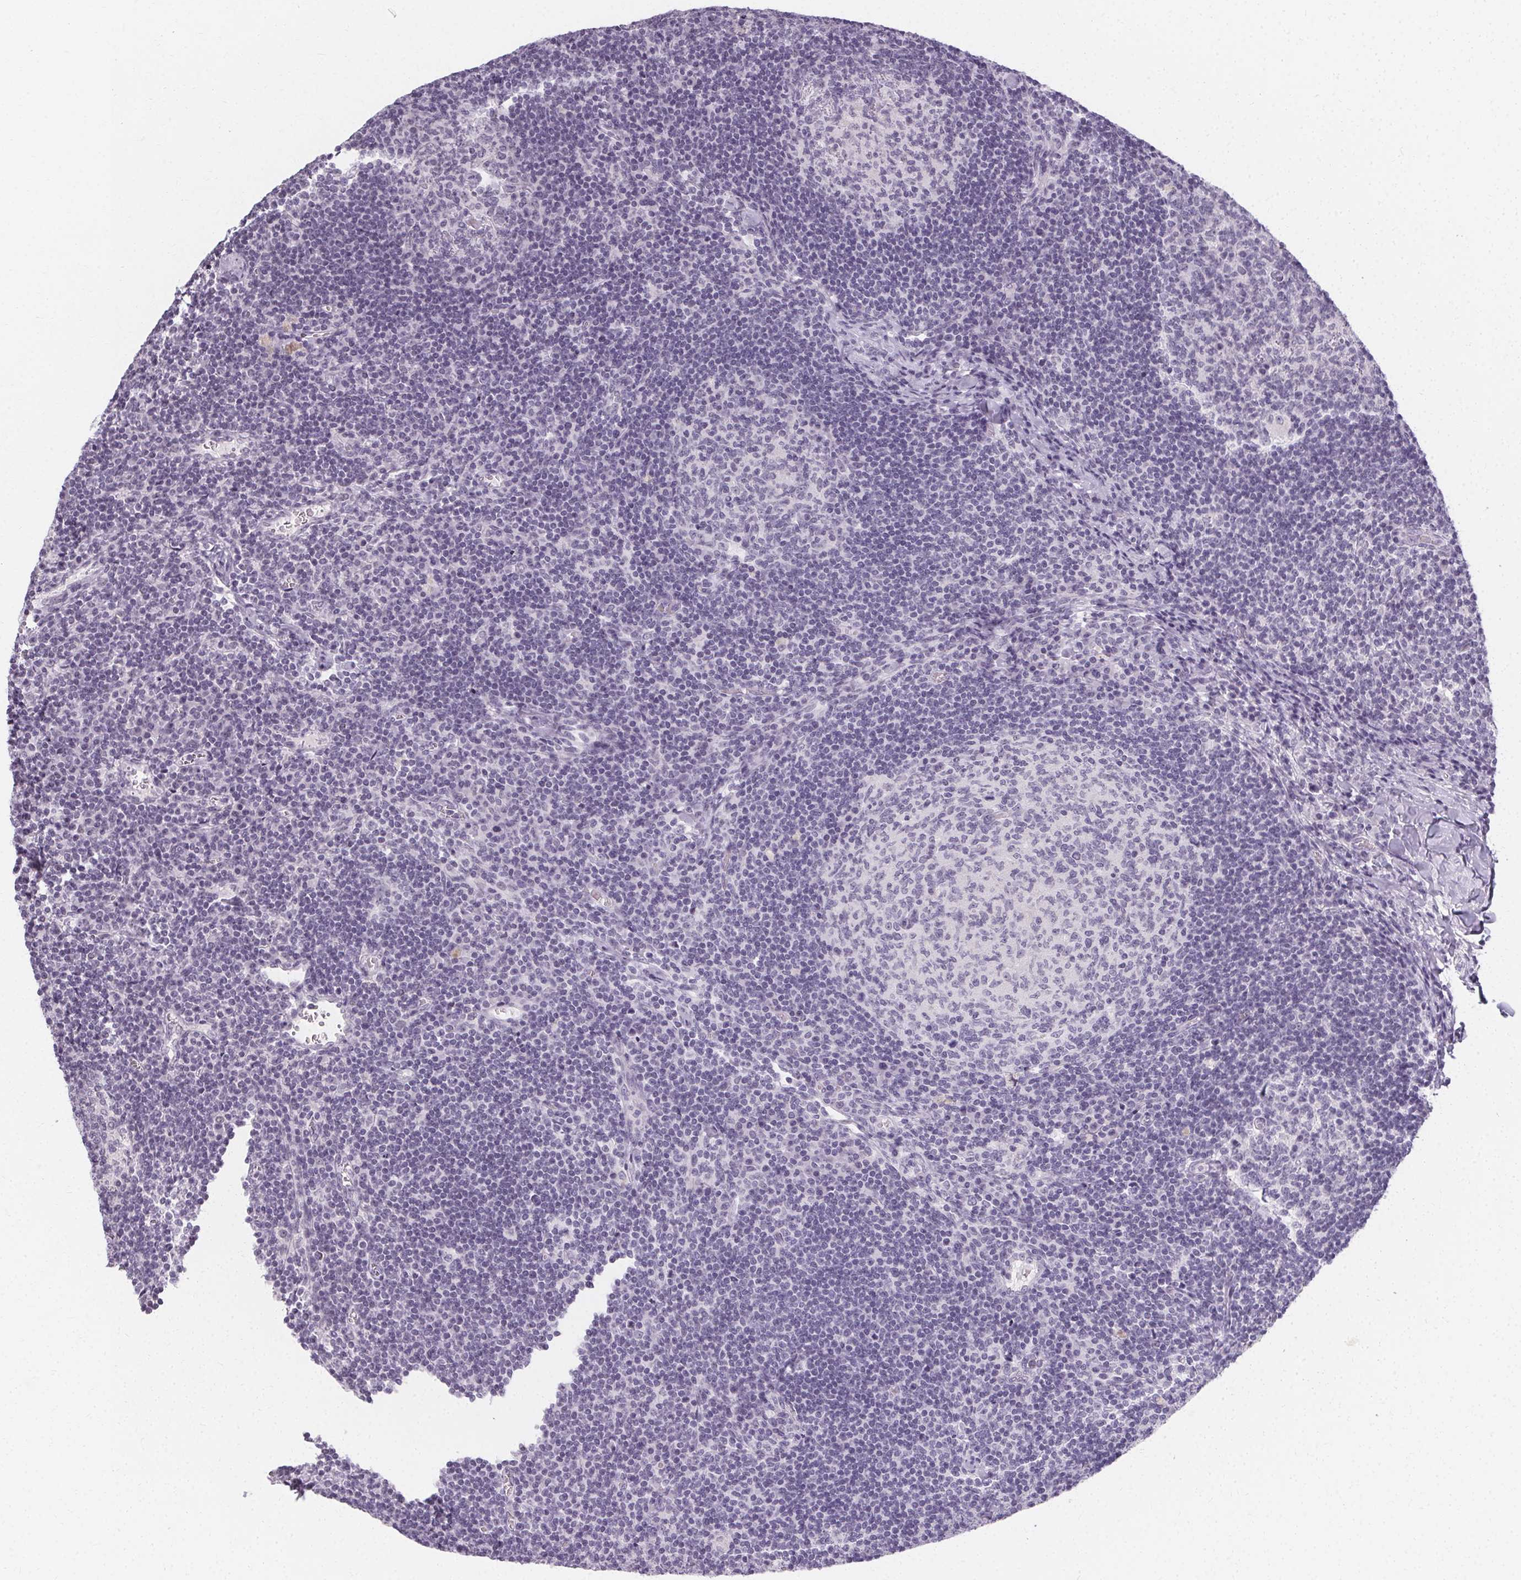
{"staining": {"intensity": "negative", "quantity": "none", "location": "none"}, "tissue": "lymph node", "cell_type": "Germinal center cells", "image_type": "normal", "snomed": [{"axis": "morphology", "description": "Normal tissue, NOS"}, {"axis": "topography", "description": "Lymph node"}], "caption": "Germinal center cells are negative for protein expression in normal human lymph node. (Brightfield microscopy of DAB immunohistochemistry (IHC) at high magnification).", "gene": "SYNPR", "patient": {"sex": "male", "age": 67}}